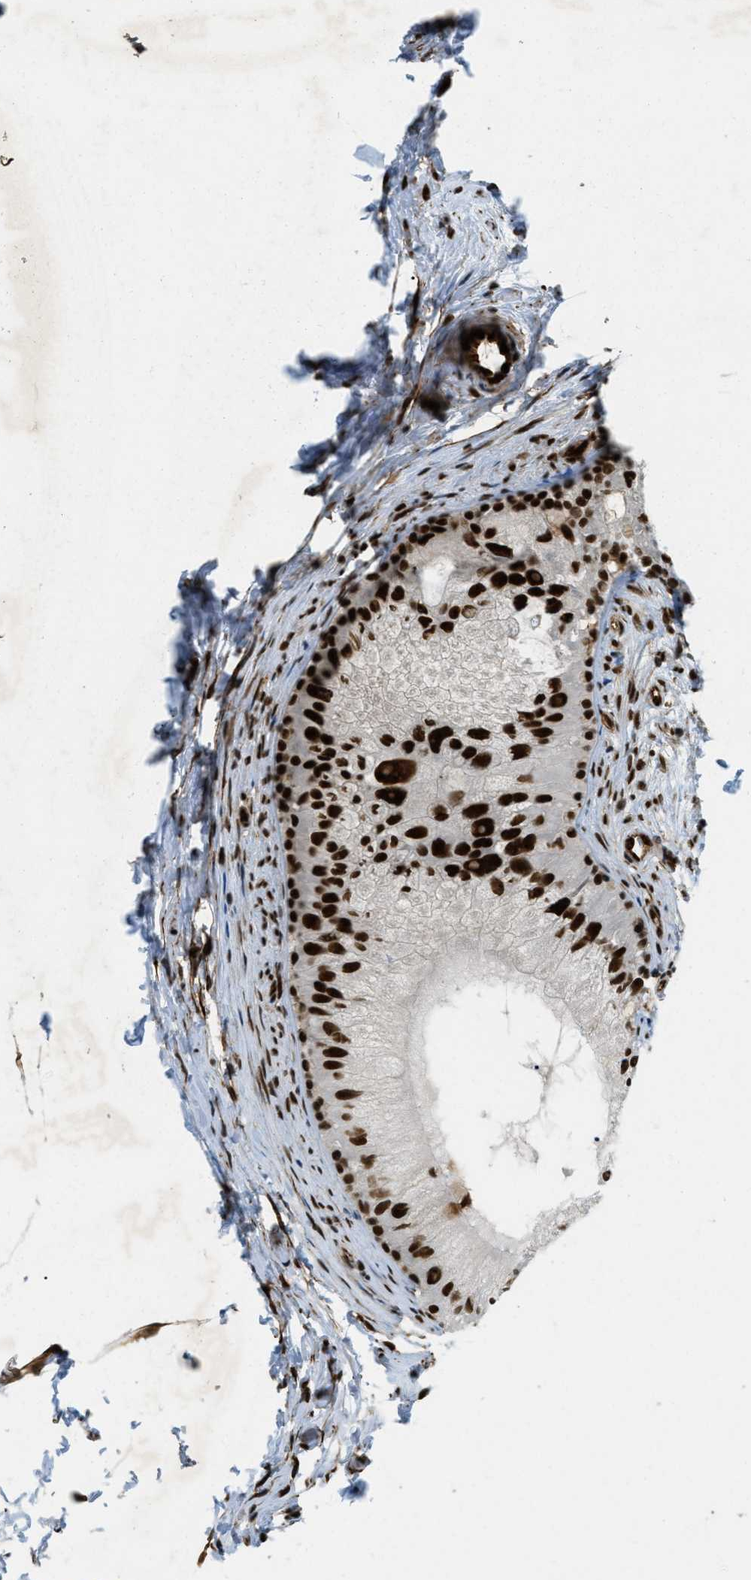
{"staining": {"intensity": "strong", "quantity": ">75%", "location": "nuclear"}, "tissue": "epididymis", "cell_type": "Glandular cells", "image_type": "normal", "snomed": [{"axis": "morphology", "description": "Normal tissue, NOS"}, {"axis": "topography", "description": "Epididymis"}], "caption": "Protein expression analysis of normal epididymis reveals strong nuclear positivity in approximately >75% of glandular cells. The staining was performed using DAB (3,3'-diaminobenzidine) to visualize the protein expression in brown, while the nuclei were stained in blue with hematoxylin (Magnification: 20x).", "gene": "ZFR", "patient": {"sex": "male", "age": 56}}